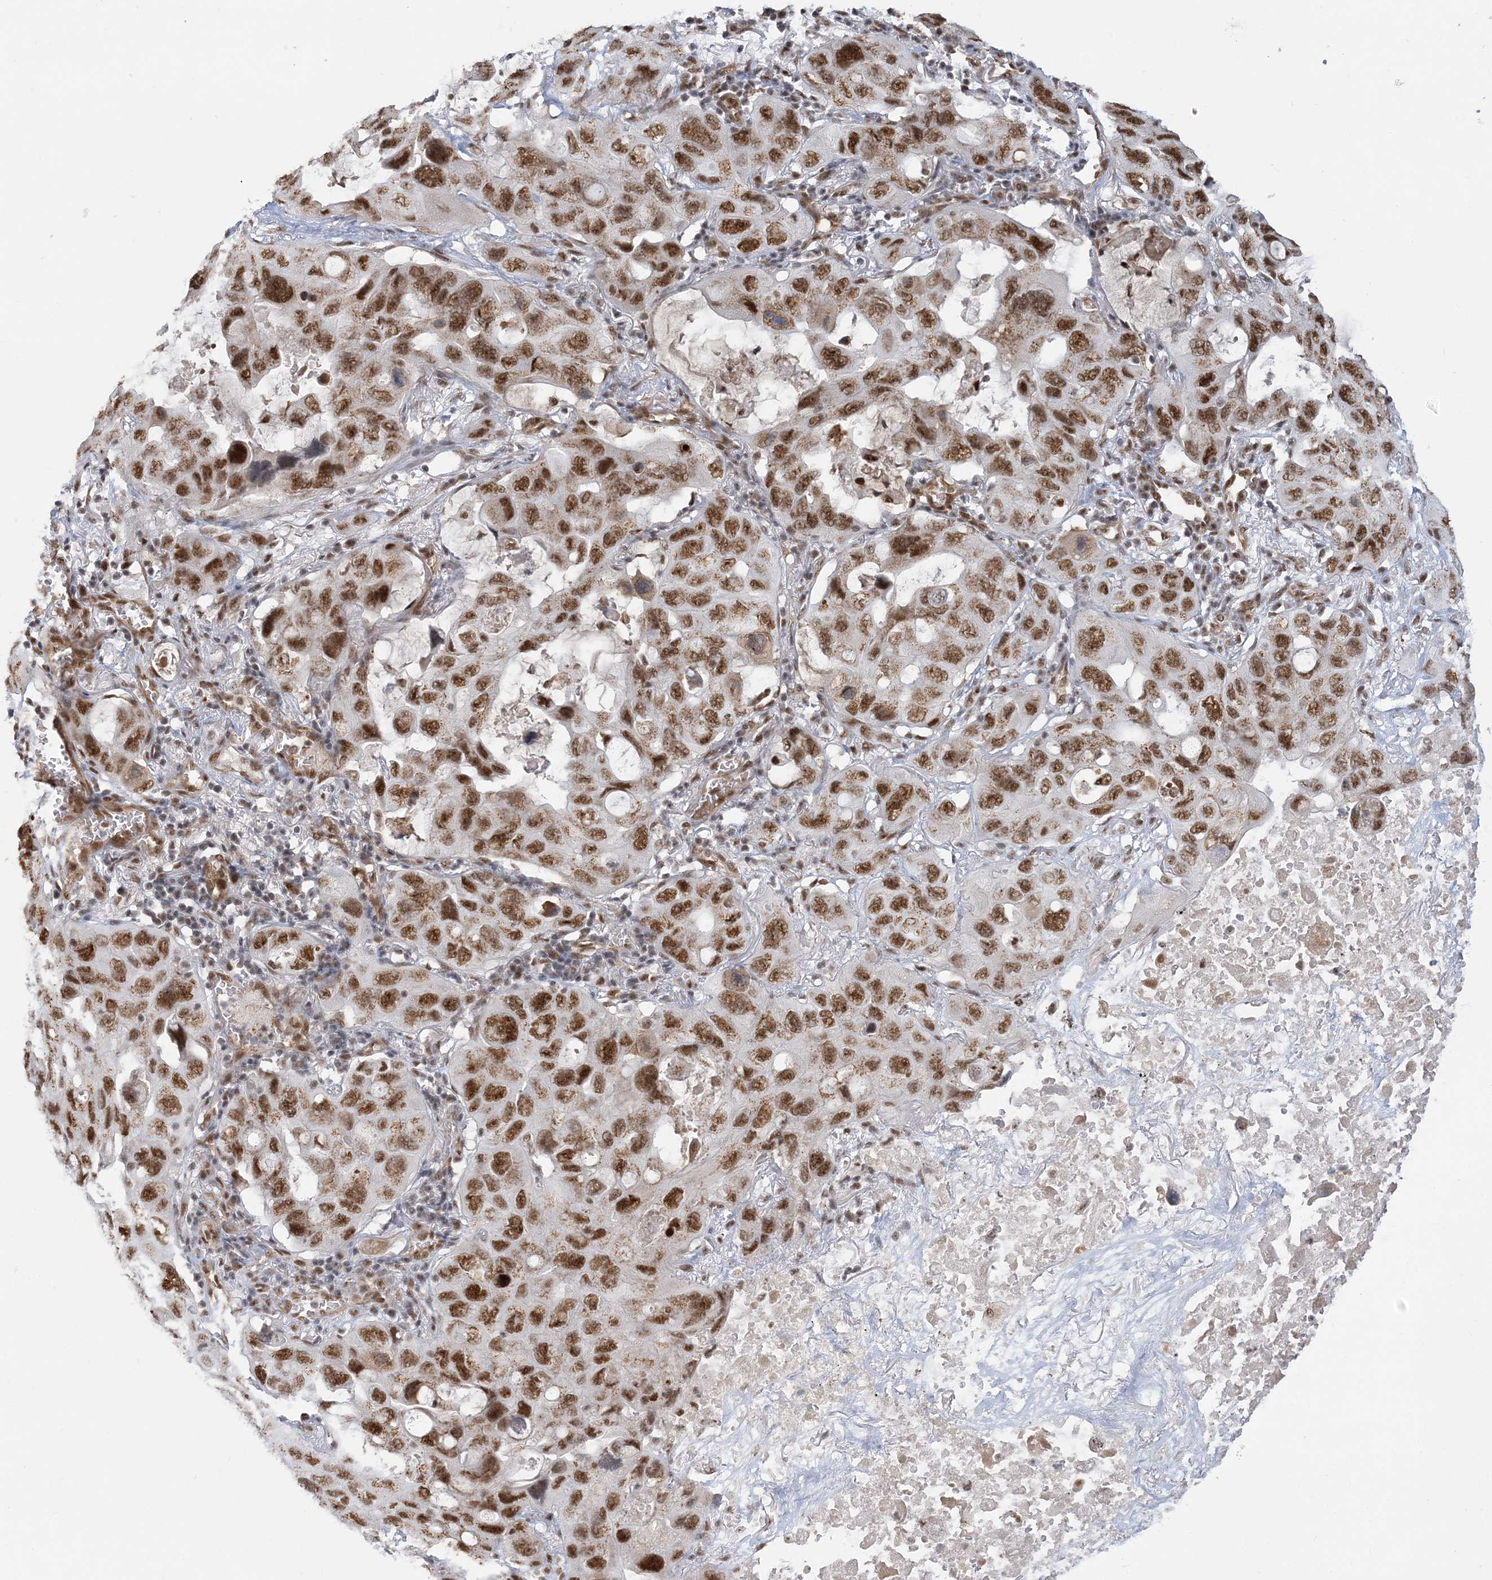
{"staining": {"intensity": "moderate", "quantity": ">75%", "location": "nuclear"}, "tissue": "lung cancer", "cell_type": "Tumor cells", "image_type": "cancer", "snomed": [{"axis": "morphology", "description": "Squamous cell carcinoma, NOS"}, {"axis": "topography", "description": "Lung"}], "caption": "This is a photomicrograph of immunohistochemistry (IHC) staining of squamous cell carcinoma (lung), which shows moderate positivity in the nuclear of tumor cells.", "gene": "PLRG1", "patient": {"sex": "female", "age": 73}}